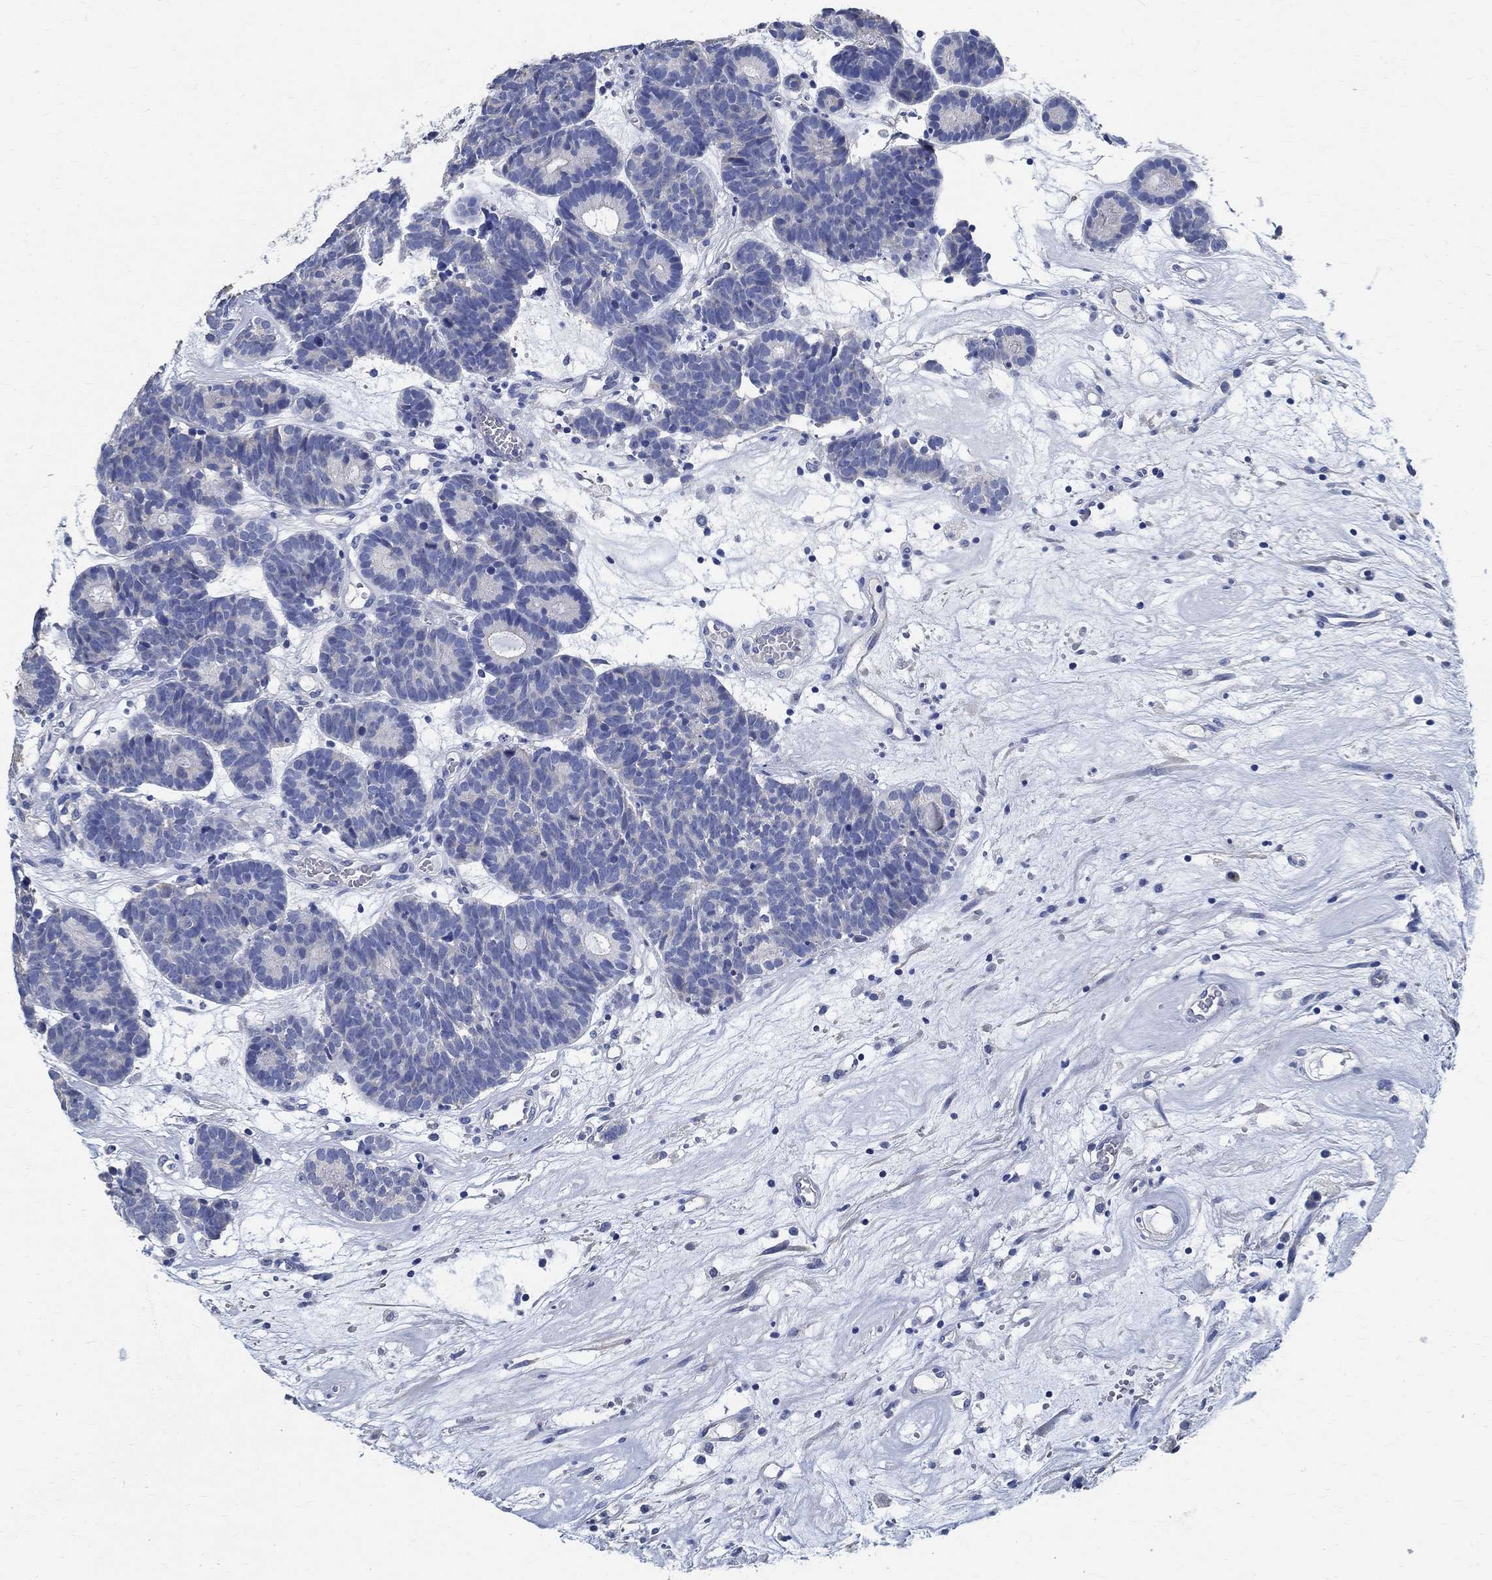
{"staining": {"intensity": "negative", "quantity": "none", "location": "none"}, "tissue": "head and neck cancer", "cell_type": "Tumor cells", "image_type": "cancer", "snomed": [{"axis": "morphology", "description": "Adenocarcinoma, NOS"}, {"axis": "topography", "description": "Head-Neck"}], "caption": "Head and neck cancer (adenocarcinoma) was stained to show a protein in brown. There is no significant positivity in tumor cells.", "gene": "PRX", "patient": {"sex": "female", "age": 81}}